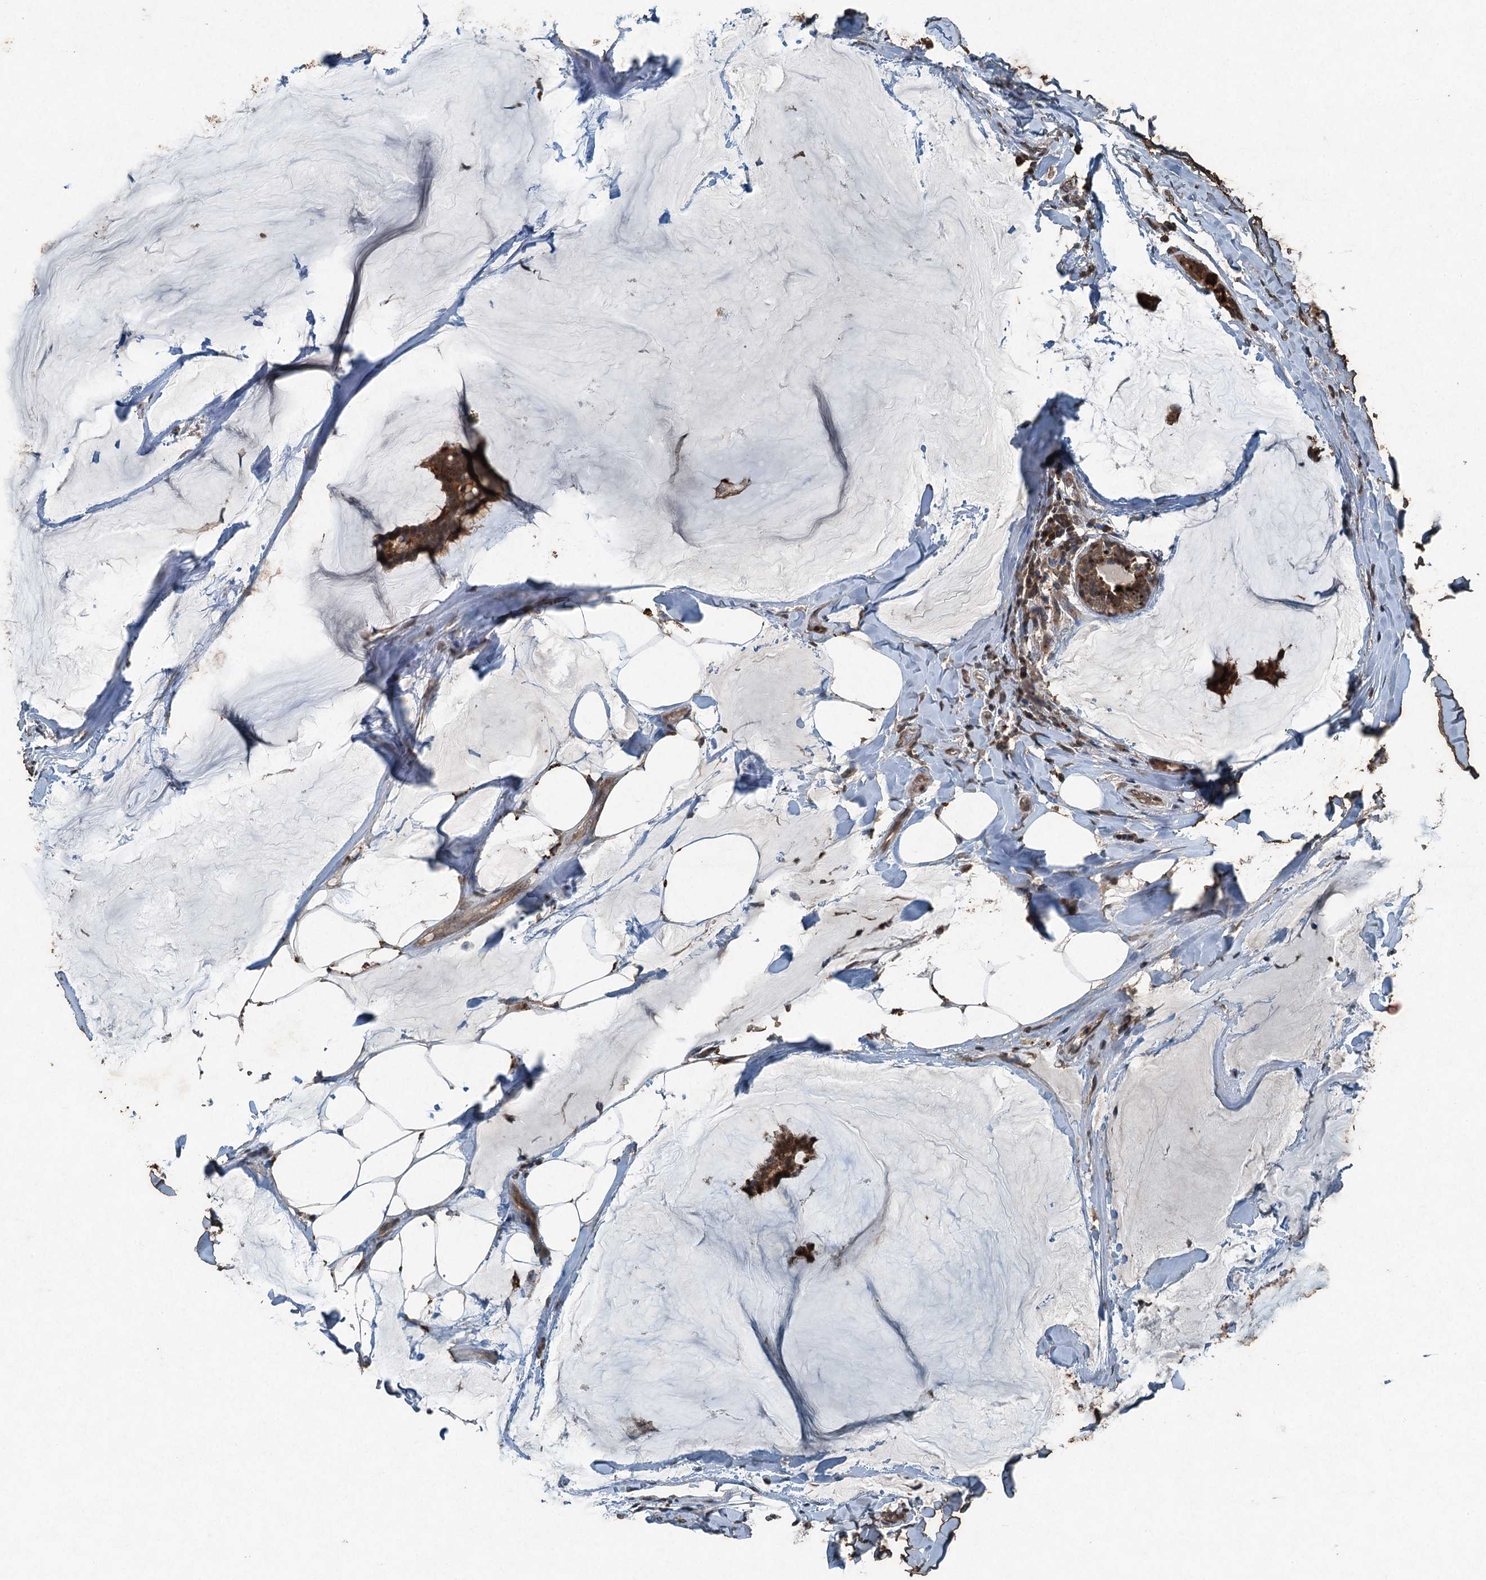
{"staining": {"intensity": "moderate", "quantity": ">75%", "location": "cytoplasmic/membranous"}, "tissue": "breast cancer", "cell_type": "Tumor cells", "image_type": "cancer", "snomed": [{"axis": "morphology", "description": "Duct carcinoma"}, {"axis": "topography", "description": "Breast"}], "caption": "DAB immunohistochemical staining of human invasive ductal carcinoma (breast) displays moderate cytoplasmic/membranous protein expression in approximately >75% of tumor cells.", "gene": "TCTN1", "patient": {"sex": "female", "age": 93}}